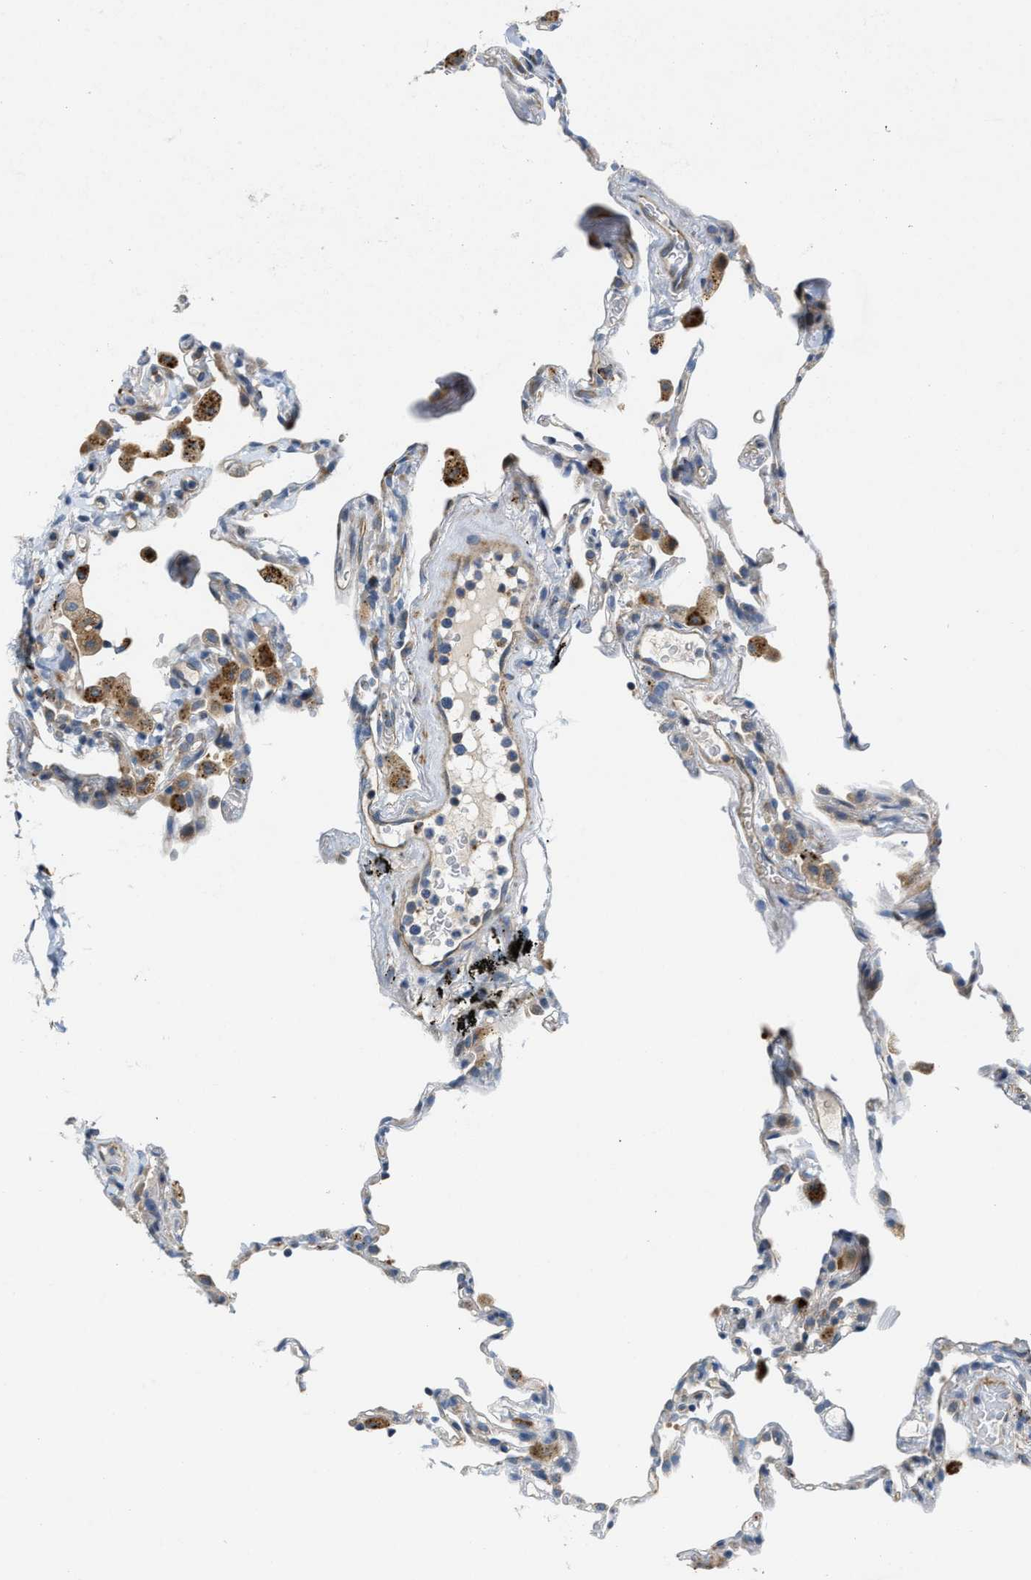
{"staining": {"intensity": "negative", "quantity": "none", "location": "none"}, "tissue": "lung", "cell_type": "Alveolar cells", "image_type": "normal", "snomed": [{"axis": "morphology", "description": "Normal tissue, NOS"}, {"axis": "topography", "description": "Lung"}], "caption": "DAB (3,3'-diaminobenzidine) immunohistochemical staining of normal lung reveals no significant positivity in alveolar cells.", "gene": "KLHDC10", "patient": {"sex": "male", "age": 59}}